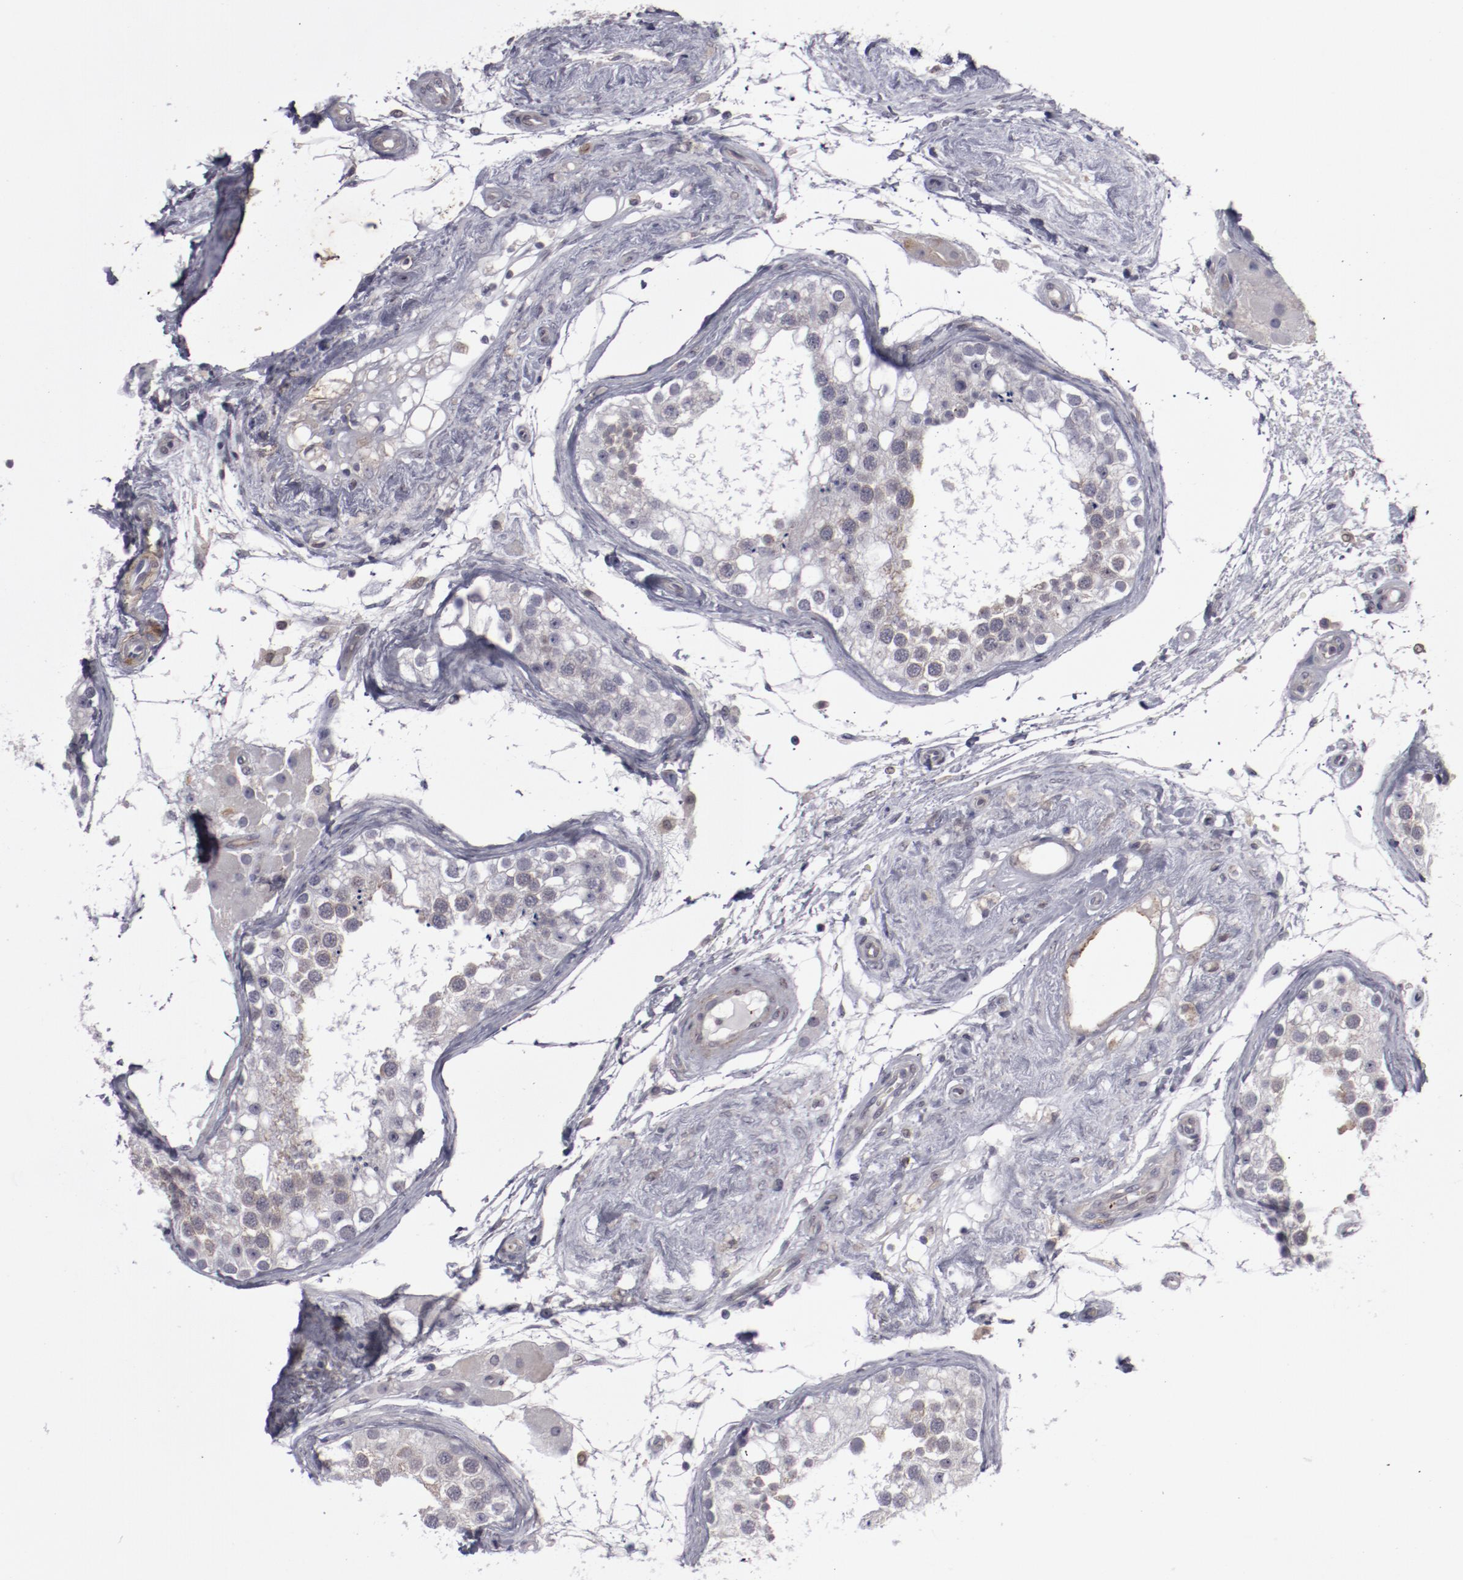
{"staining": {"intensity": "negative", "quantity": "none", "location": "none"}, "tissue": "testis", "cell_type": "Cells in seminiferous ducts", "image_type": "normal", "snomed": [{"axis": "morphology", "description": "Normal tissue, NOS"}, {"axis": "topography", "description": "Testis"}], "caption": "IHC image of benign testis: human testis stained with DAB (3,3'-diaminobenzidine) demonstrates no significant protein staining in cells in seminiferous ducts.", "gene": "LEF1", "patient": {"sex": "male", "age": 68}}